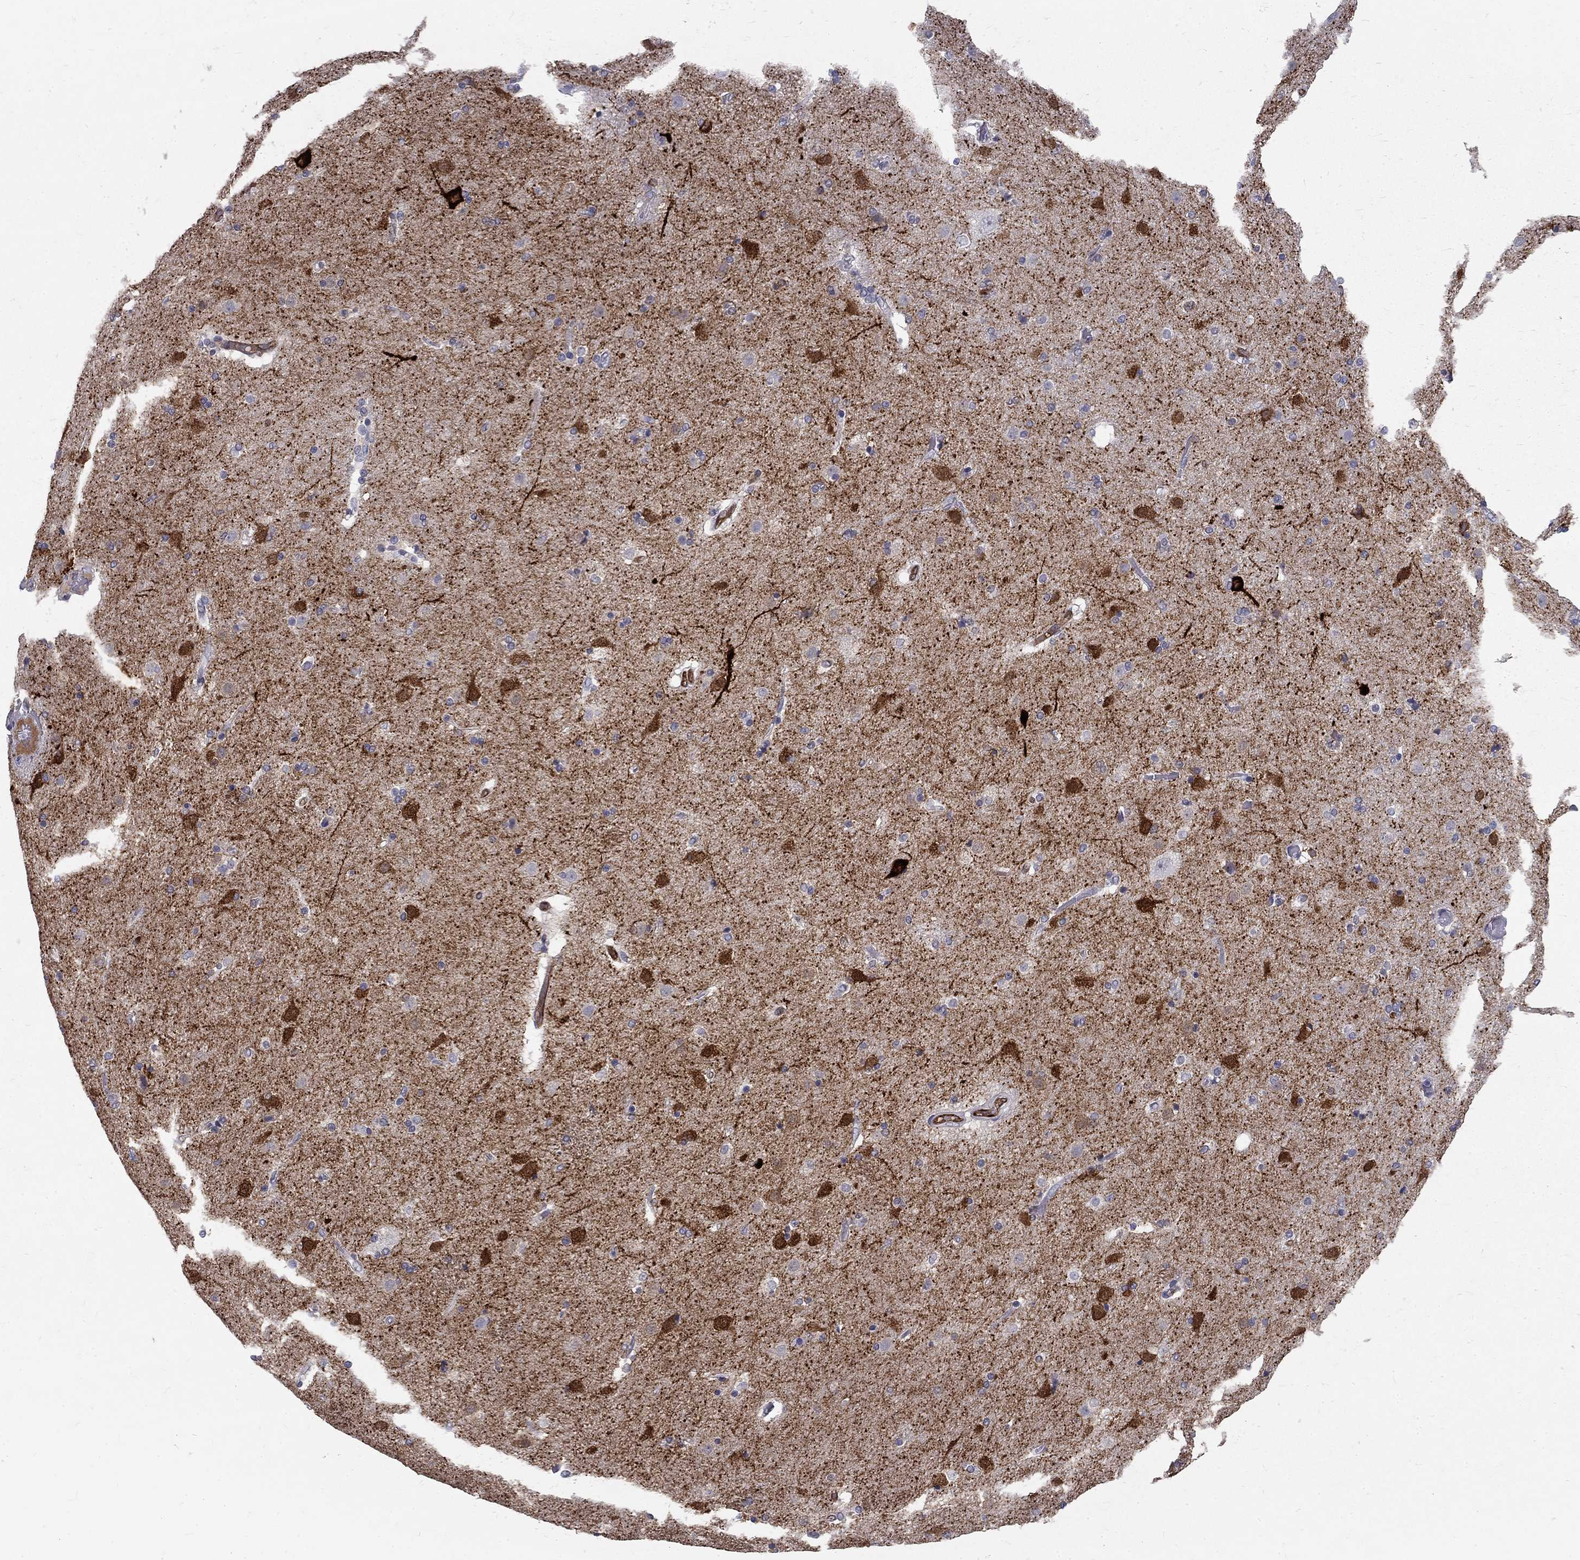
{"staining": {"intensity": "strong", "quantity": "<25%", "location": "nuclear"}, "tissue": "caudate", "cell_type": "Glial cells", "image_type": "normal", "snomed": [{"axis": "morphology", "description": "Normal tissue, NOS"}, {"axis": "topography", "description": "Lateral ventricle wall"}], "caption": "Immunohistochemical staining of normal human caudate displays strong nuclear protein expression in about <25% of glial cells. (brown staining indicates protein expression, while blue staining denotes nuclei).", "gene": "NOS1", "patient": {"sex": "male", "age": 54}}